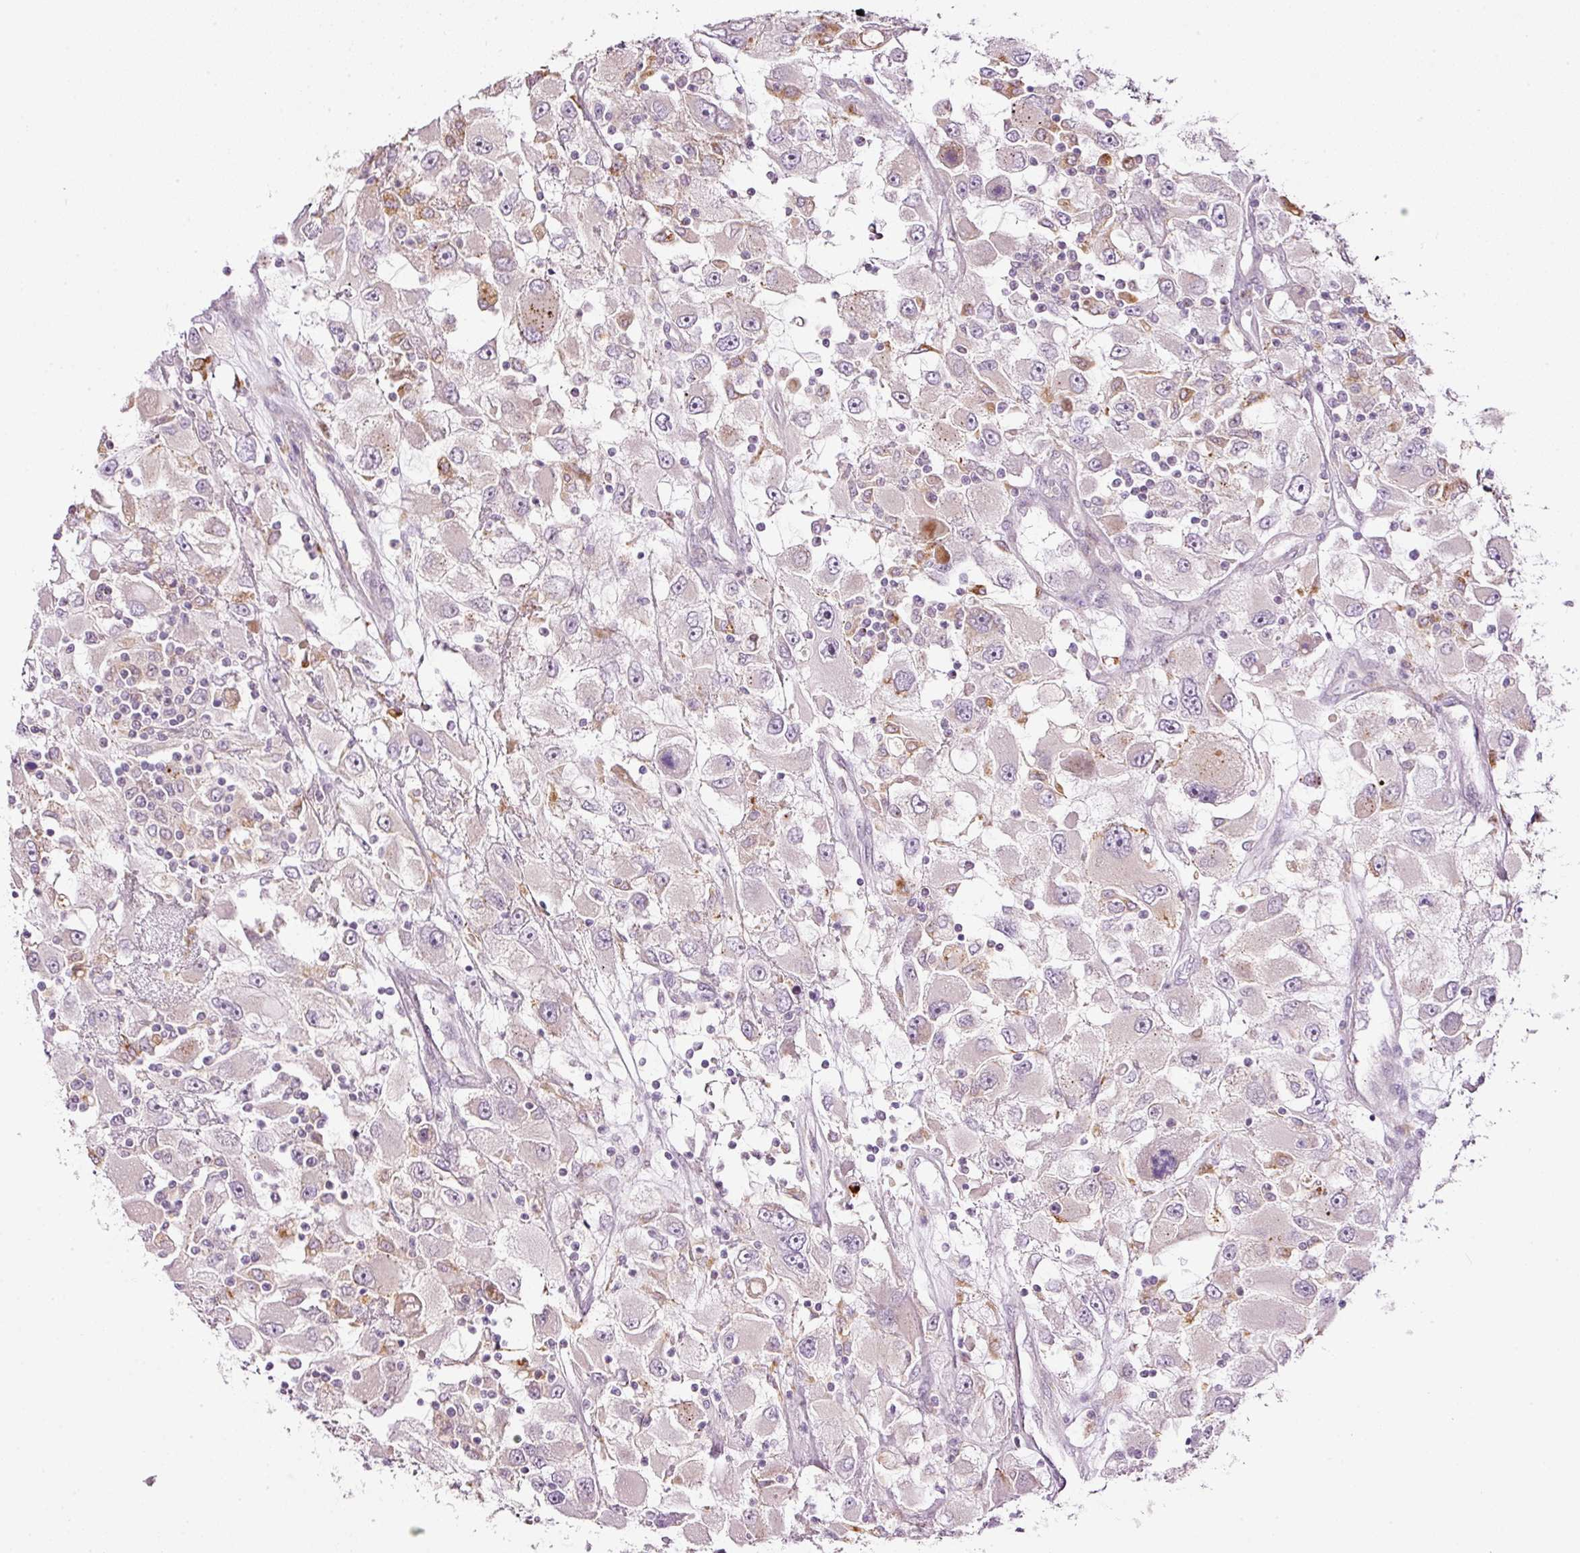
{"staining": {"intensity": "weak", "quantity": "<25%", "location": "cytoplasmic/membranous"}, "tissue": "renal cancer", "cell_type": "Tumor cells", "image_type": "cancer", "snomed": [{"axis": "morphology", "description": "Adenocarcinoma, NOS"}, {"axis": "topography", "description": "Kidney"}], "caption": "Immunohistochemical staining of renal cancer (adenocarcinoma) displays no significant positivity in tumor cells.", "gene": "ZNF639", "patient": {"sex": "female", "age": 52}}